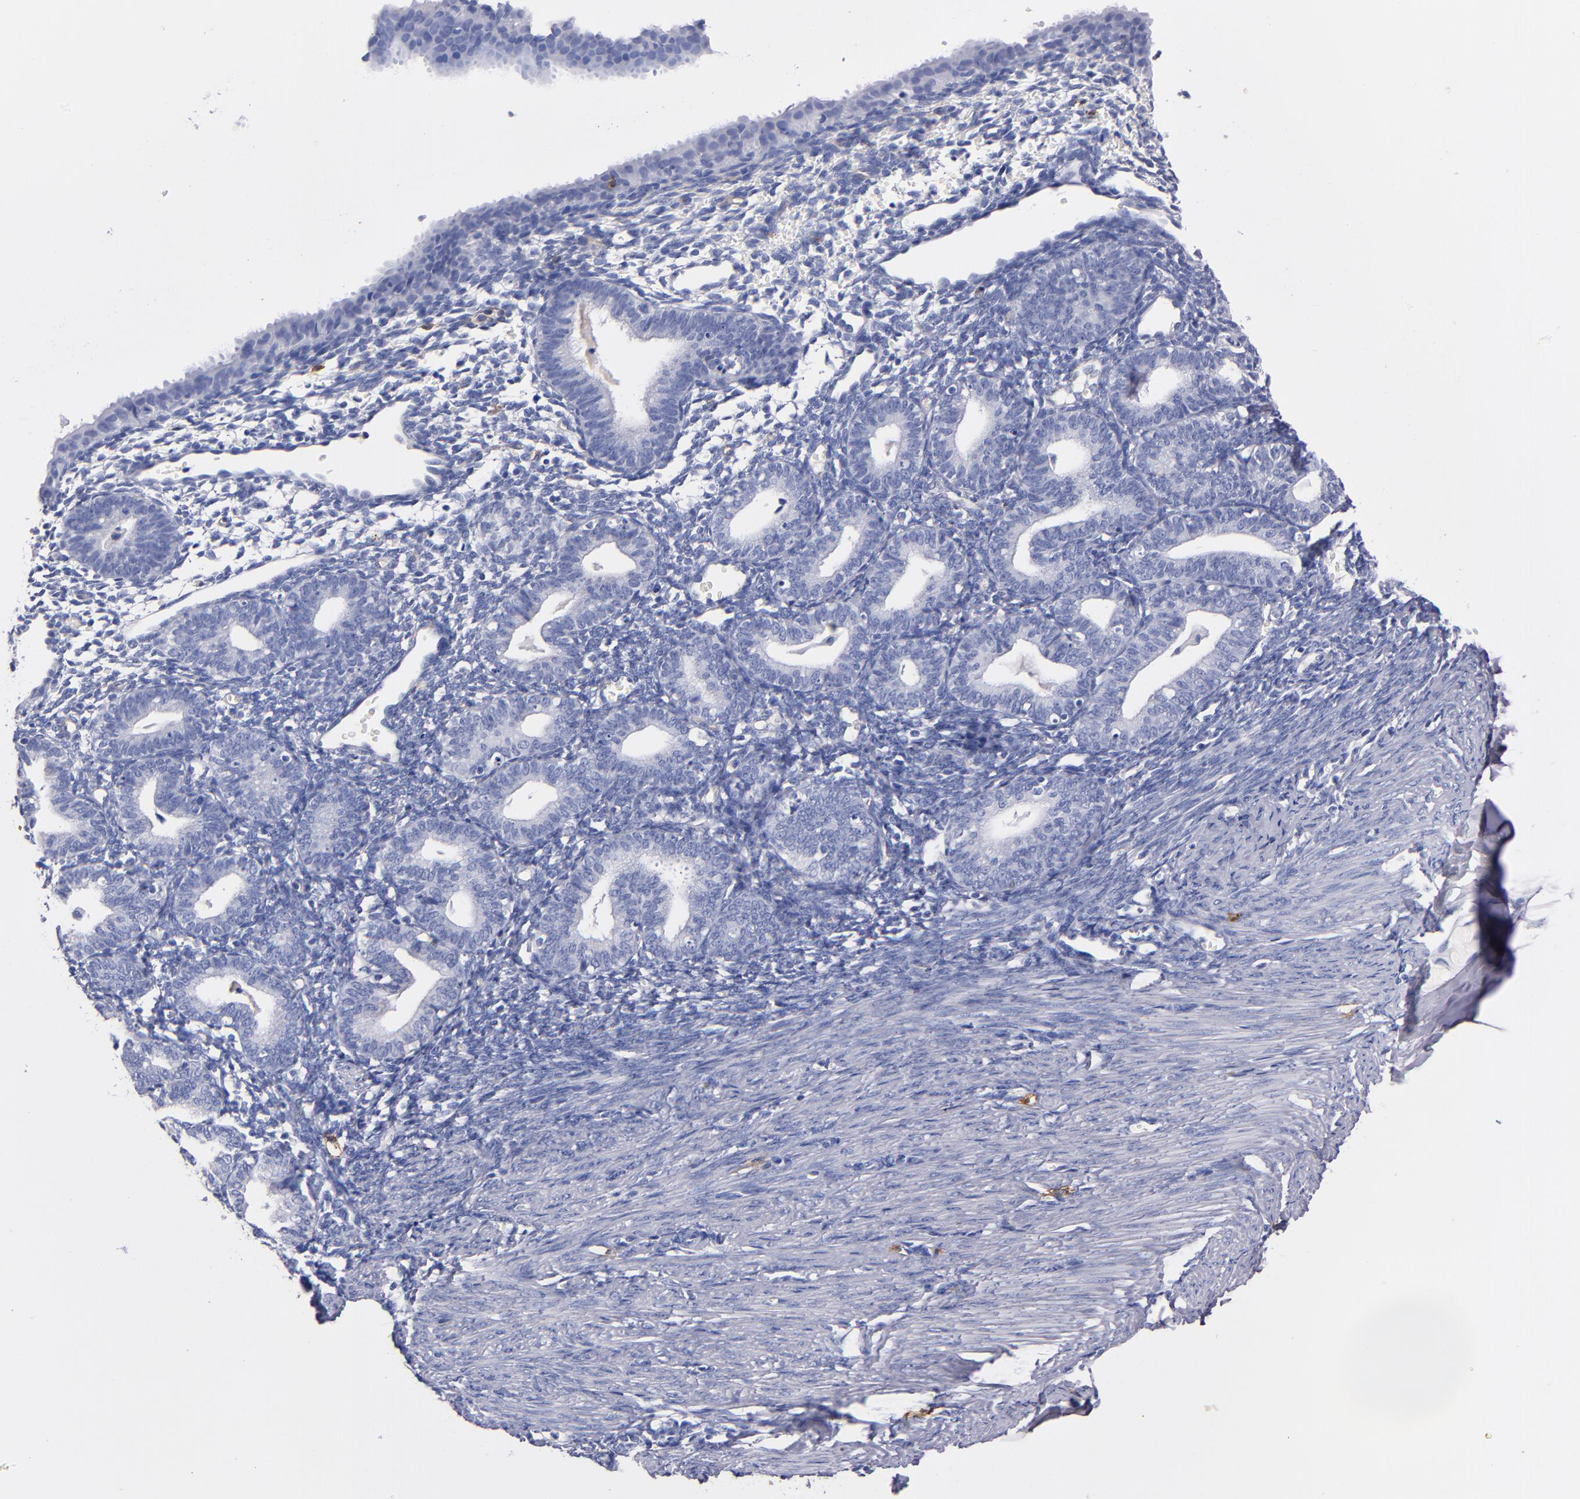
{"staining": {"intensity": "negative", "quantity": "none", "location": "none"}, "tissue": "endometrium", "cell_type": "Cells in endometrial stroma", "image_type": "normal", "snomed": [{"axis": "morphology", "description": "Normal tissue, NOS"}, {"axis": "topography", "description": "Endometrium"}], "caption": "Immunohistochemistry (IHC) image of benign endometrium stained for a protein (brown), which shows no staining in cells in endometrial stroma. The staining was performed using DAB (3,3'-diaminobenzidine) to visualize the protein expression in brown, while the nuclei were stained in blue with hematoxylin (Magnification: 20x).", "gene": "KIT", "patient": {"sex": "female", "age": 61}}